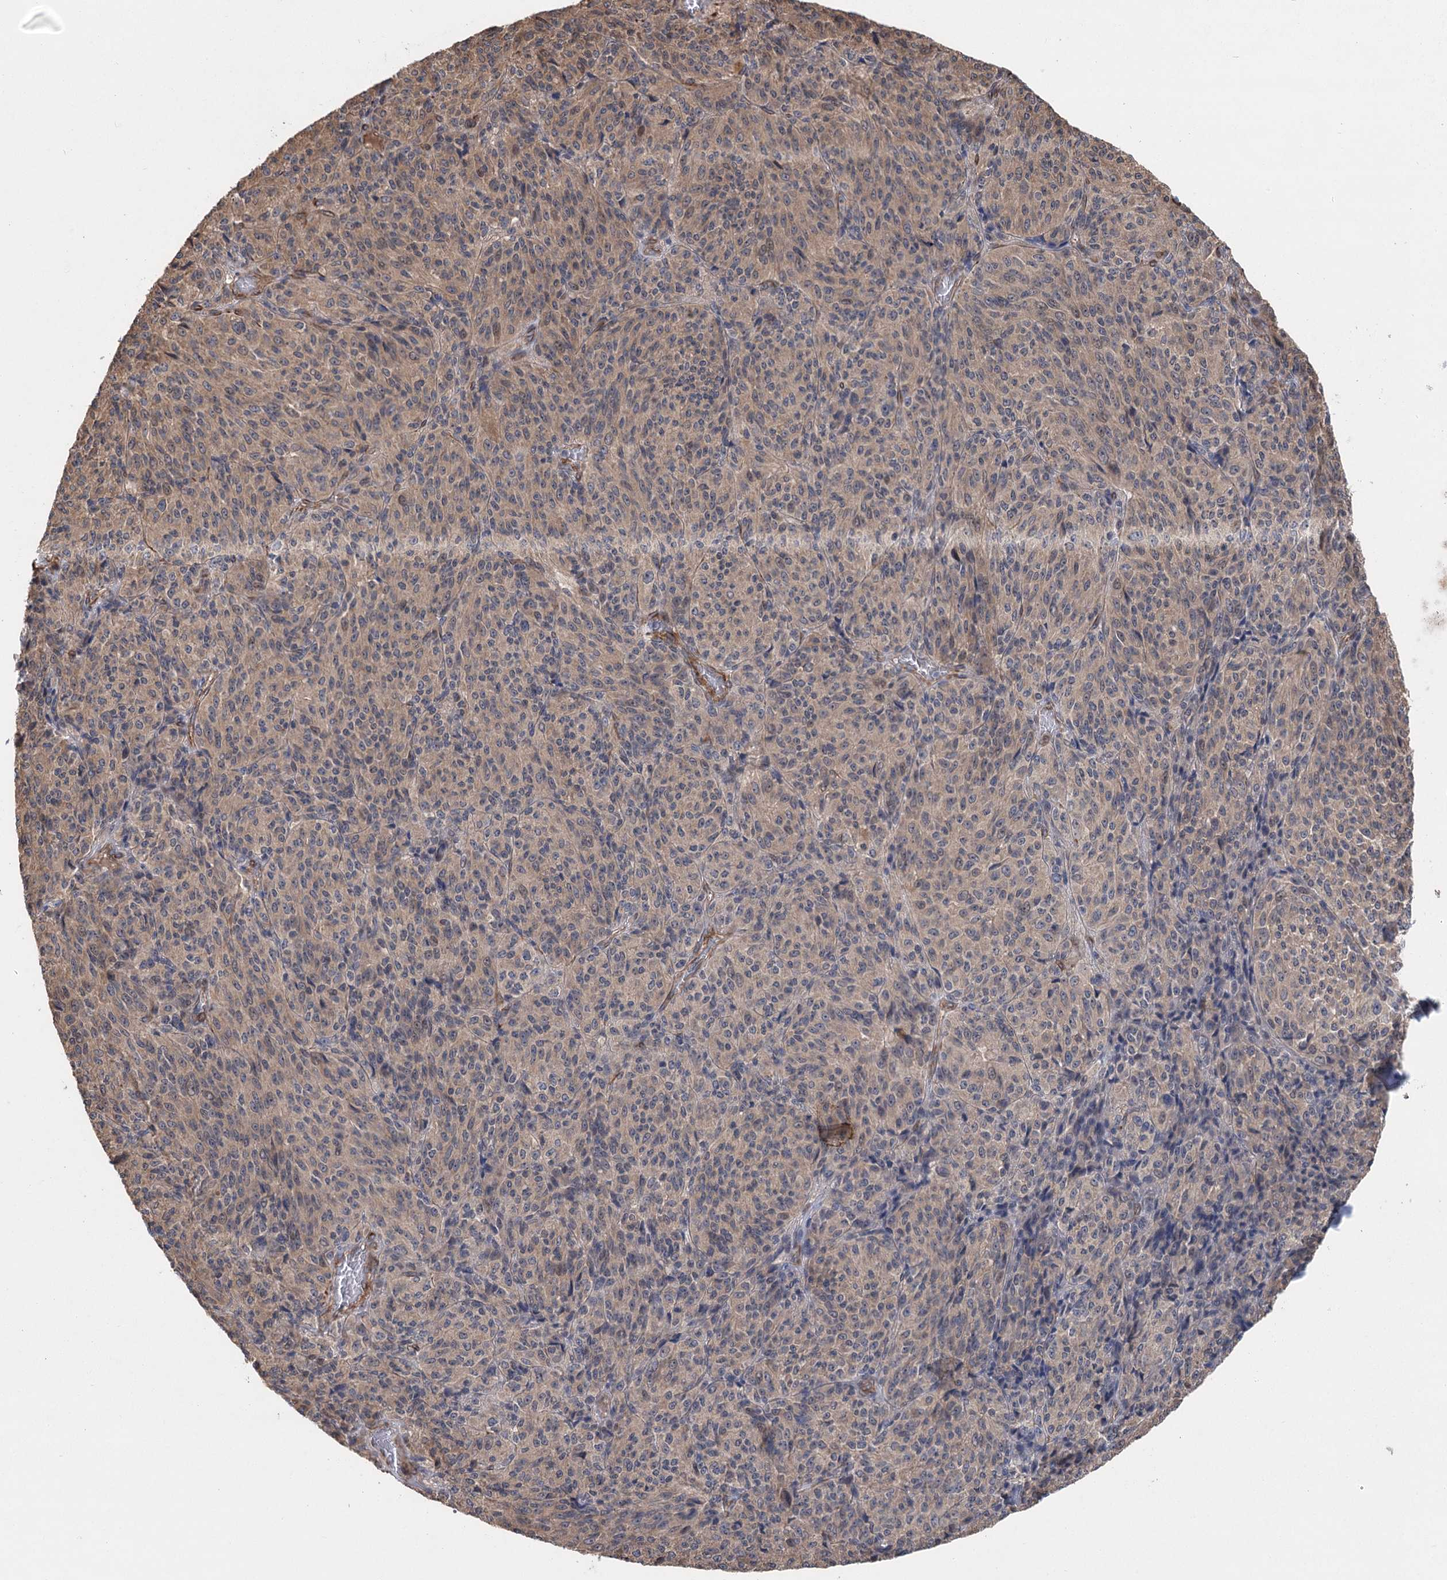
{"staining": {"intensity": "weak", "quantity": "25%-75%", "location": "cytoplasmic/membranous"}, "tissue": "melanoma", "cell_type": "Tumor cells", "image_type": "cancer", "snomed": [{"axis": "morphology", "description": "Malignant melanoma, Metastatic site"}, {"axis": "topography", "description": "Brain"}], "caption": "Immunohistochemical staining of malignant melanoma (metastatic site) demonstrates low levels of weak cytoplasmic/membranous protein positivity in approximately 25%-75% of tumor cells.", "gene": "RWDD4", "patient": {"sex": "female", "age": 56}}